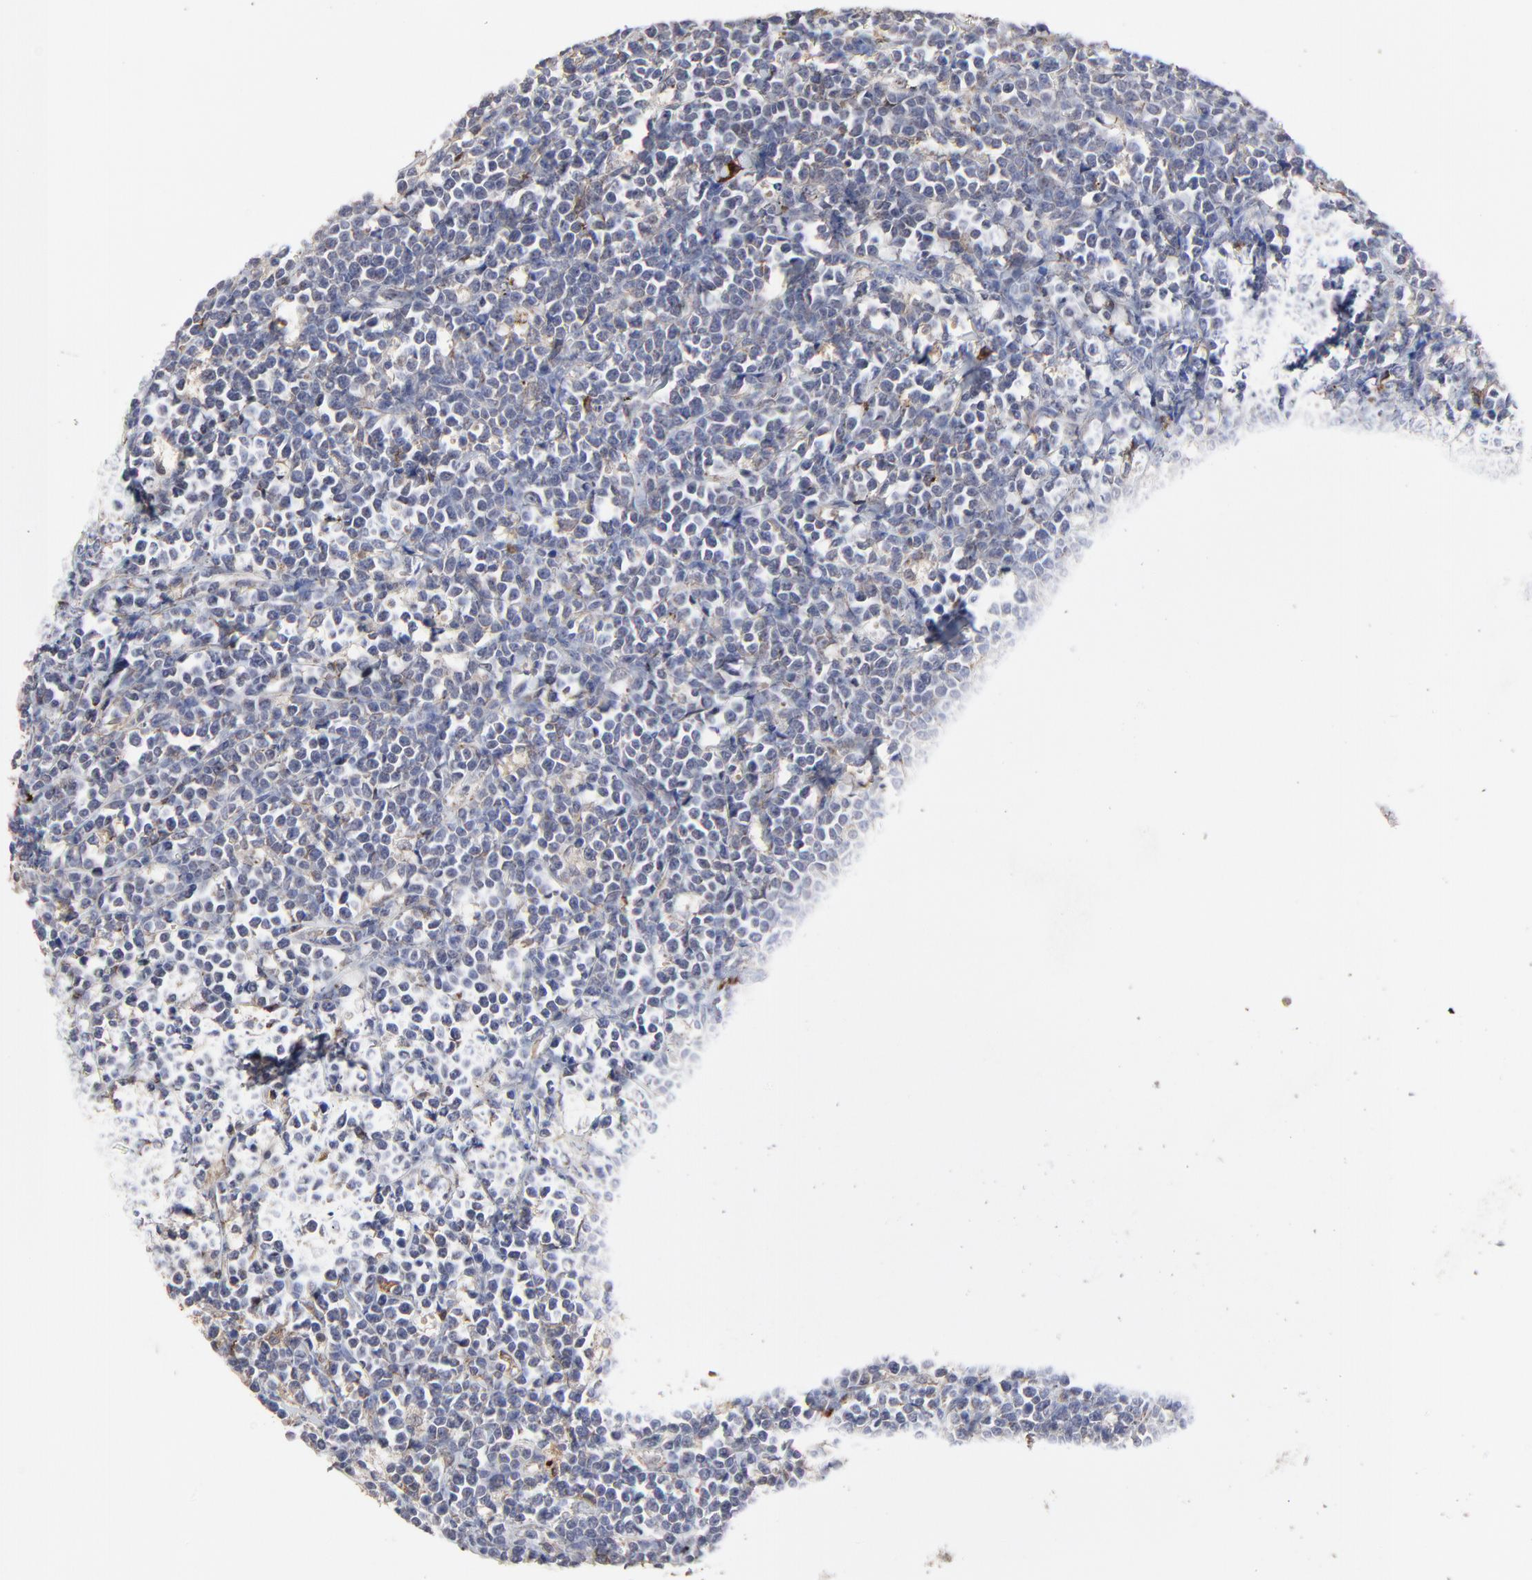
{"staining": {"intensity": "moderate", "quantity": "<25%", "location": "cytoplasmic/membranous,nuclear"}, "tissue": "lymphoma", "cell_type": "Tumor cells", "image_type": "cancer", "snomed": [{"axis": "morphology", "description": "Malignant lymphoma, non-Hodgkin's type, High grade"}, {"axis": "topography", "description": "Small intestine"}, {"axis": "topography", "description": "Colon"}], "caption": "A brown stain labels moderate cytoplasmic/membranous and nuclear staining of a protein in lymphoma tumor cells. The protein is stained brown, and the nuclei are stained in blue (DAB (3,3'-diaminobenzidine) IHC with brightfield microscopy, high magnification).", "gene": "SLC6A14", "patient": {"sex": "male", "age": 8}}